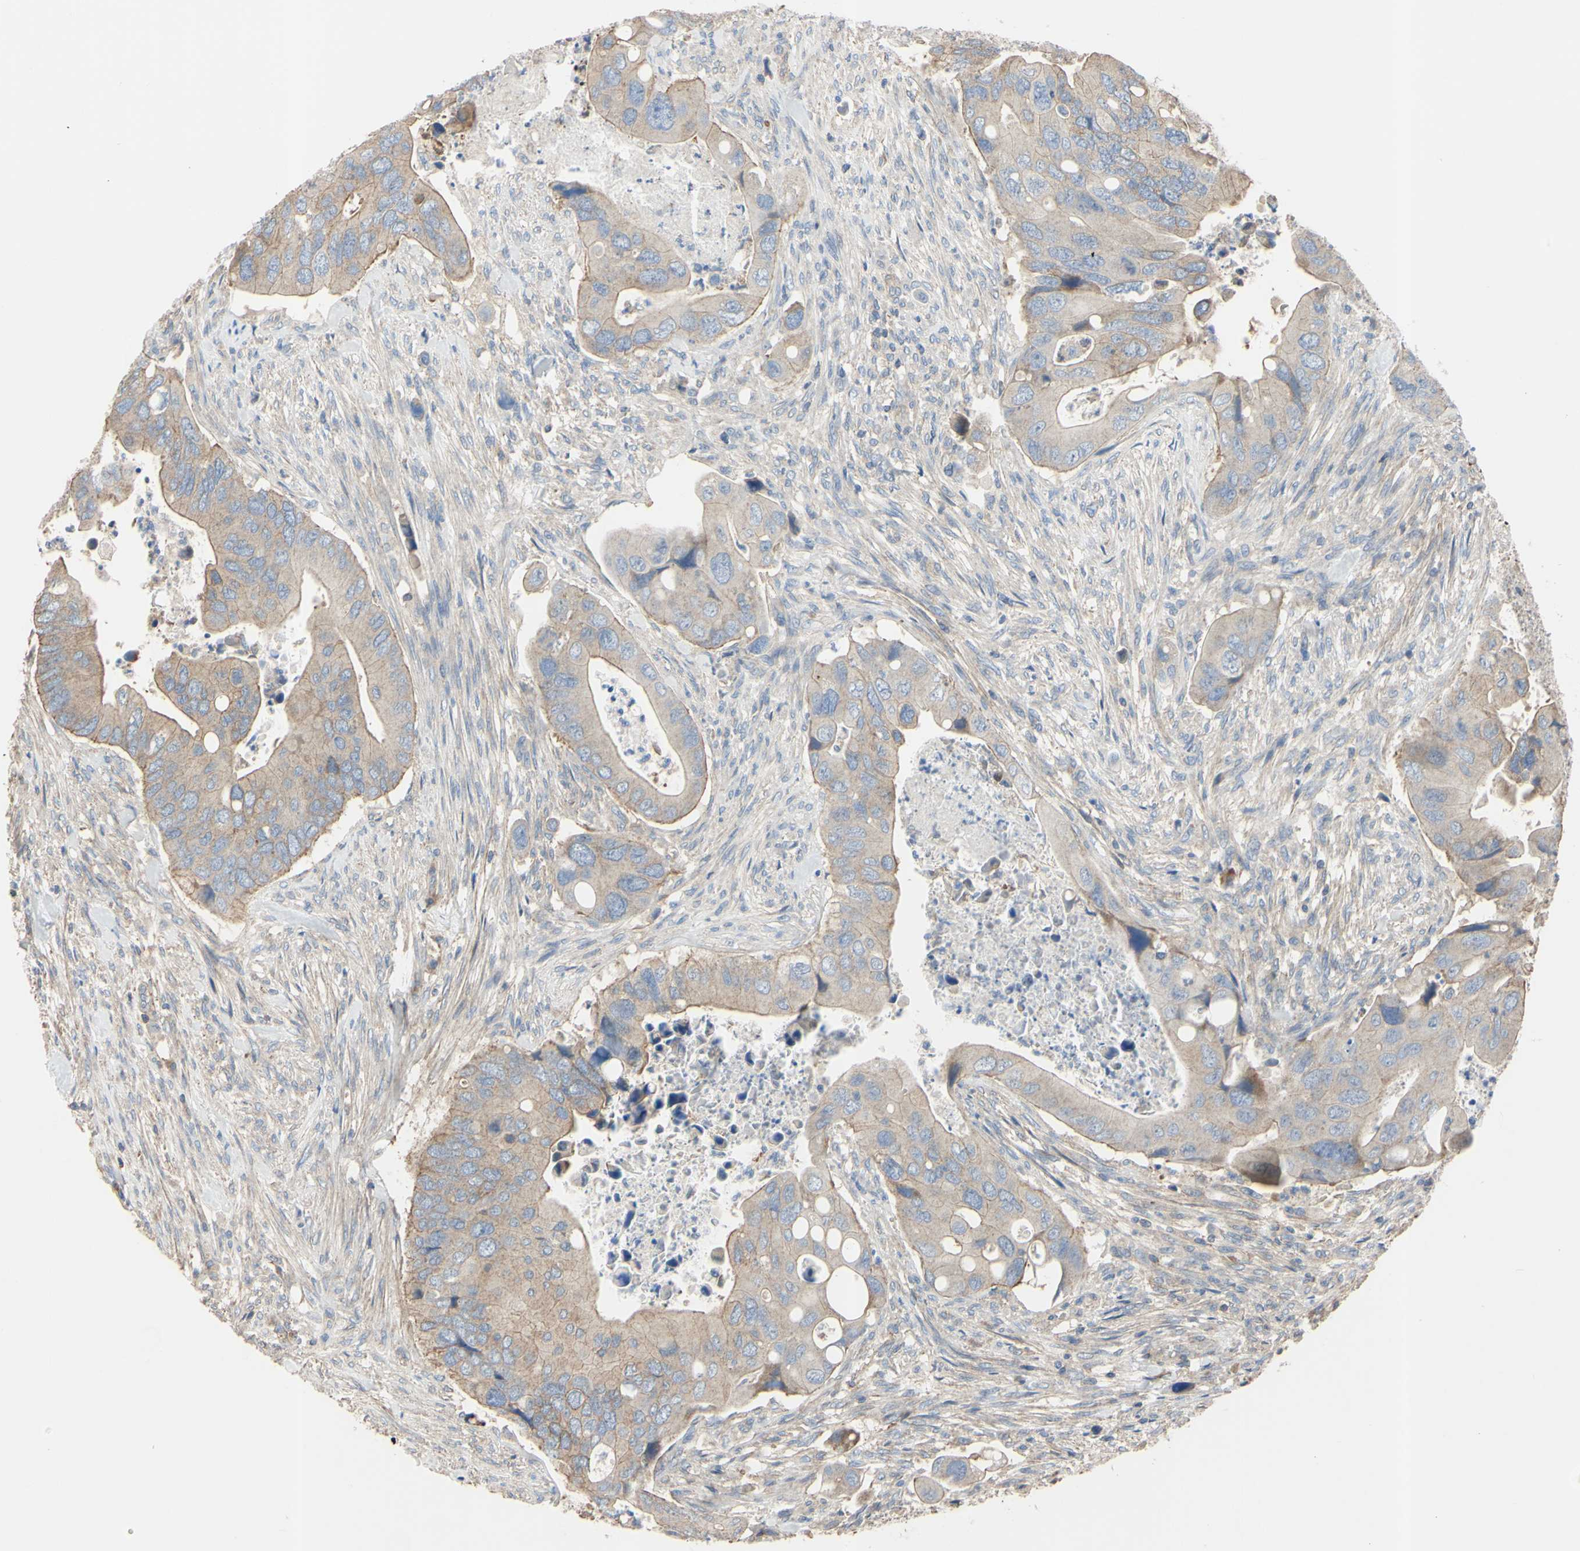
{"staining": {"intensity": "weak", "quantity": ">75%", "location": "cytoplasmic/membranous"}, "tissue": "colorectal cancer", "cell_type": "Tumor cells", "image_type": "cancer", "snomed": [{"axis": "morphology", "description": "Adenocarcinoma, NOS"}, {"axis": "topography", "description": "Rectum"}], "caption": "Protein staining demonstrates weak cytoplasmic/membranous expression in about >75% of tumor cells in colorectal cancer.", "gene": "BECN1", "patient": {"sex": "female", "age": 57}}